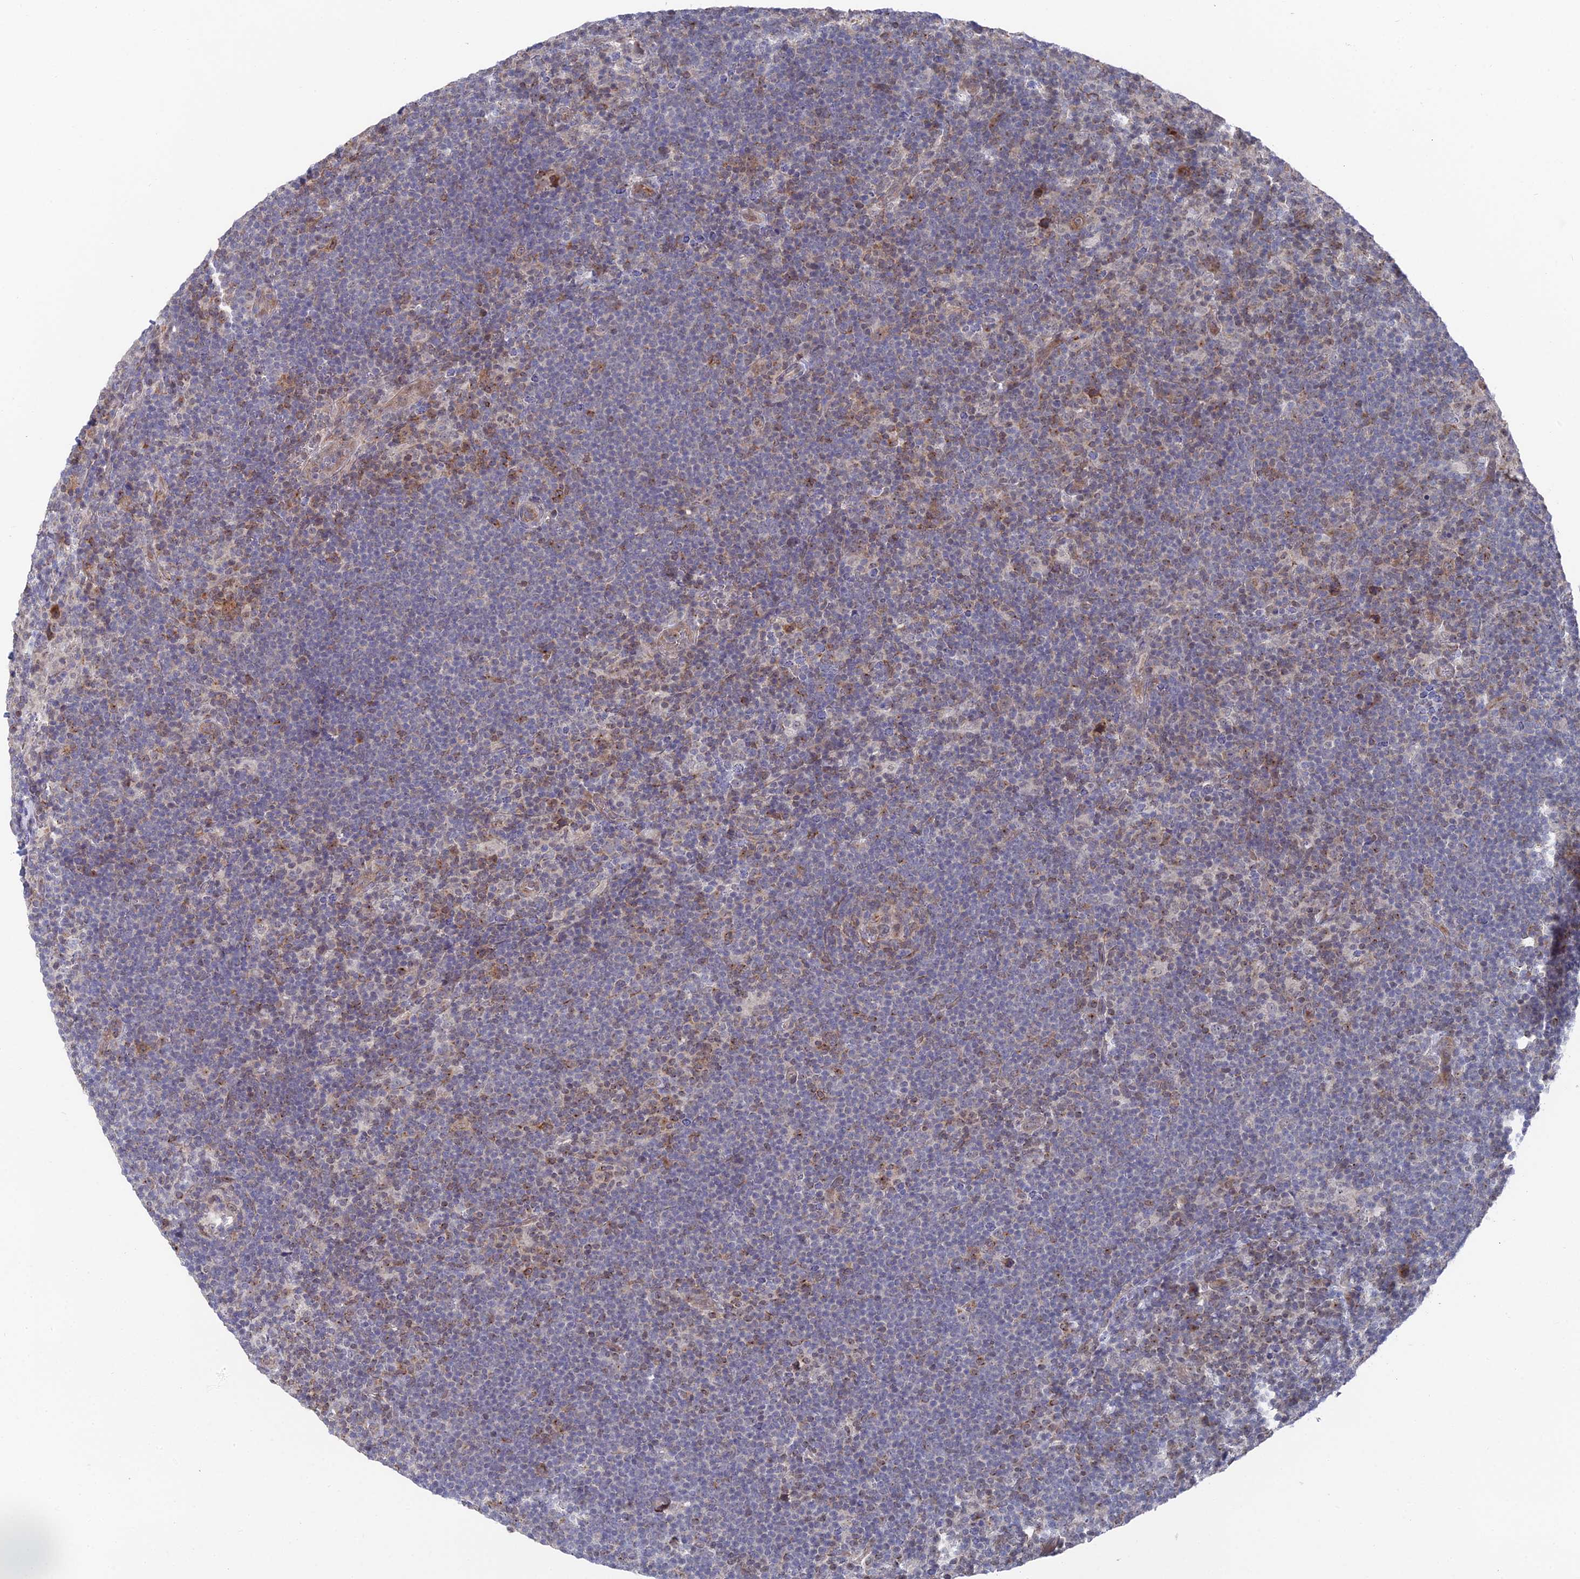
{"staining": {"intensity": "negative", "quantity": "none", "location": "none"}, "tissue": "lymphoma", "cell_type": "Tumor cells", "image_type": "cancer", "snomed": [{"axis": "morphology", "description": "Hodgkin's disease, NOS"}, {"axis": "topography", "description": "Lymph node"}], "caption": "High magnification brightfield microscopy of lymphoma stained with DAB (3,3'-diaminobenzidine) (brown) and counterstained with hematoxylin (blue): tumor cells show no significant expression.", "gene": "FHIP2A", "patient": {"sex": "female", "age": 57}}